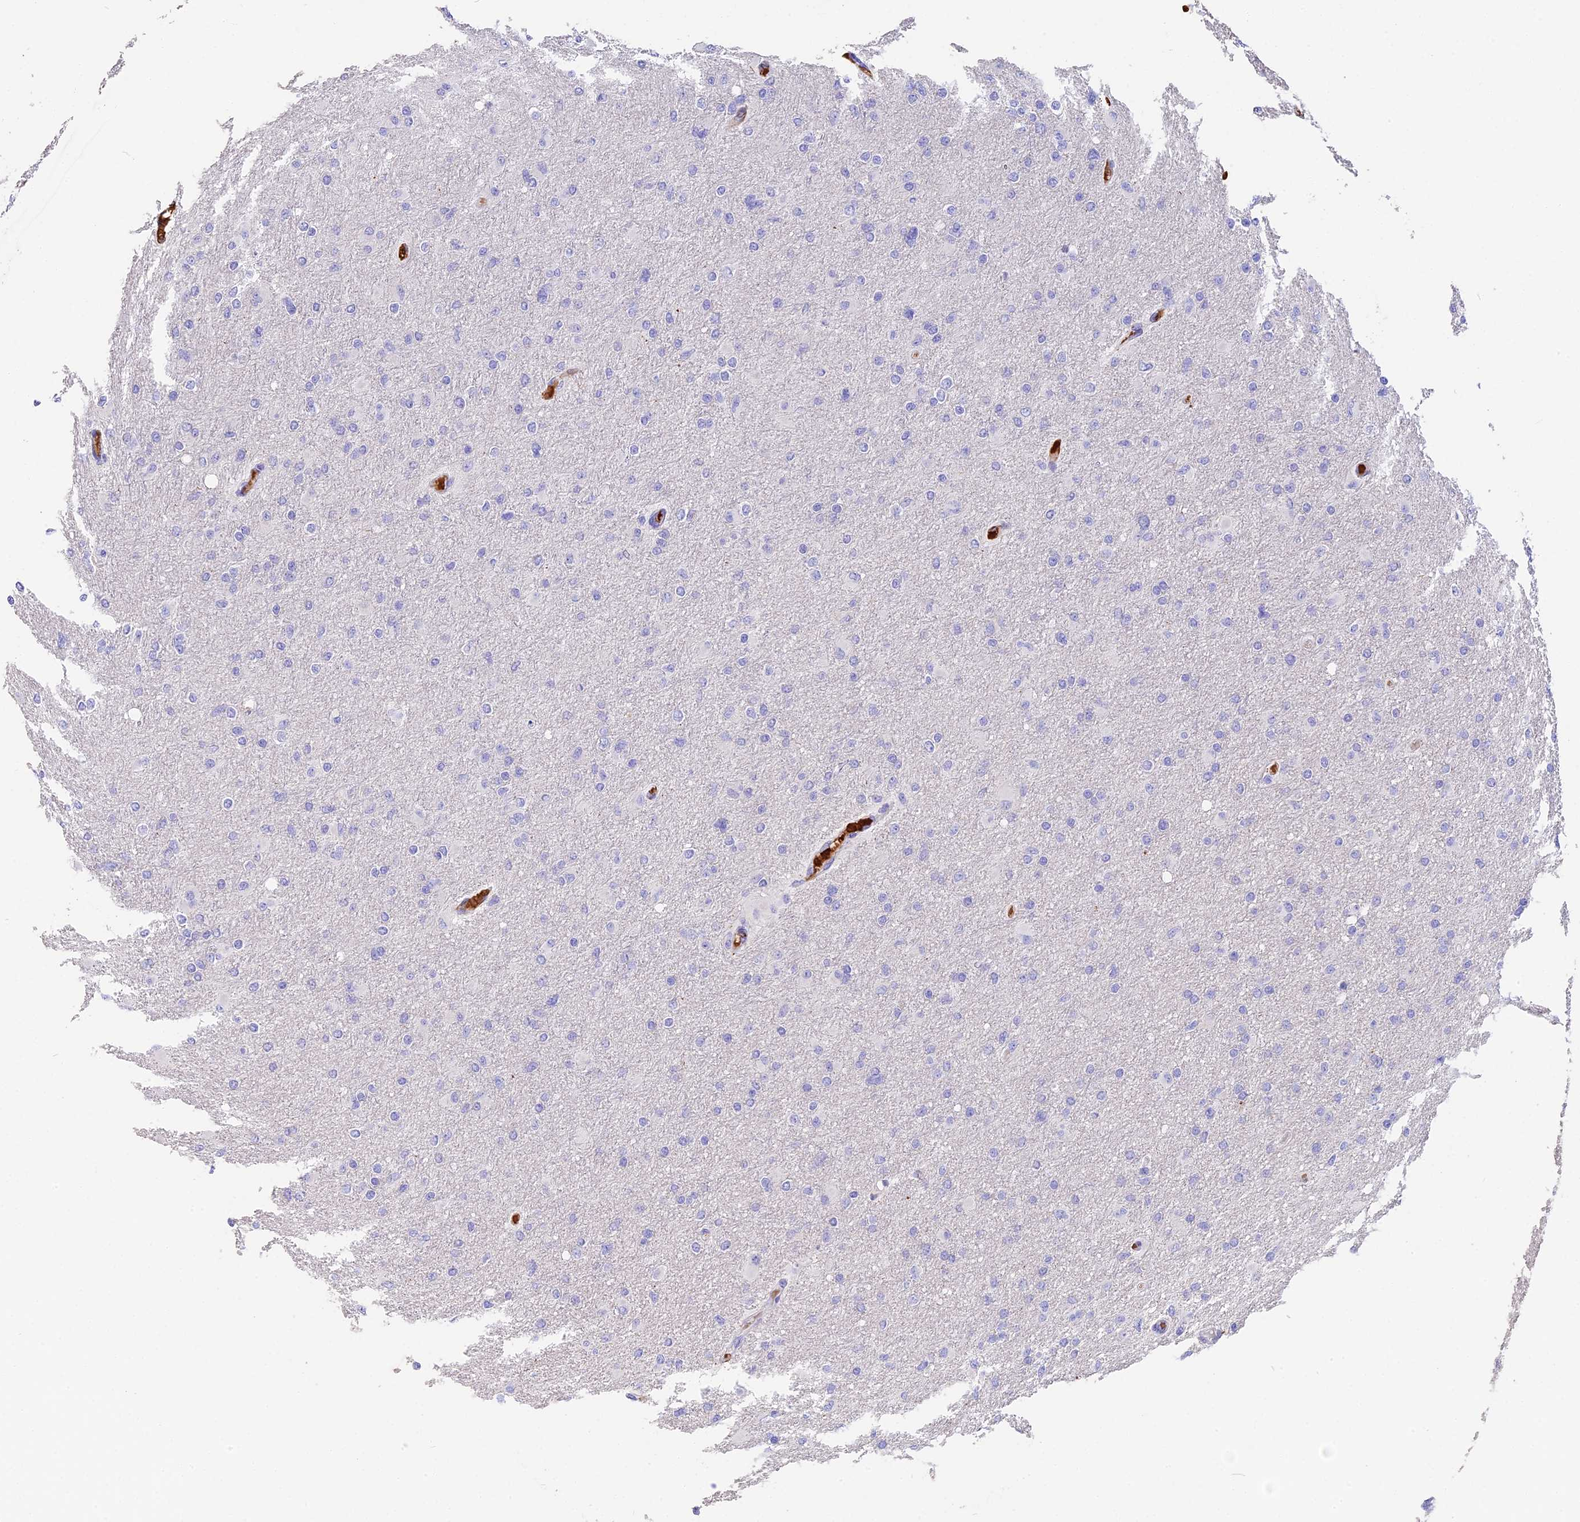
{"staining": {"intensity": "negative", "quantity": "none", "location": "none"}, "tissue": "glioma", "cell_type": "Tumor cells", "image_type": "cancer", "snomed": [{"axis": "morphology", "description": "Glioma, malignant, High grade"}, {"axis": "topography", "description": "Cerebral cortex"}], "caption": "Photomicrograph shows no protein expression in tumor cells of glioma tissue.", "gene": "TNNC2", "patient": {"sex": "female", "age": 36}}